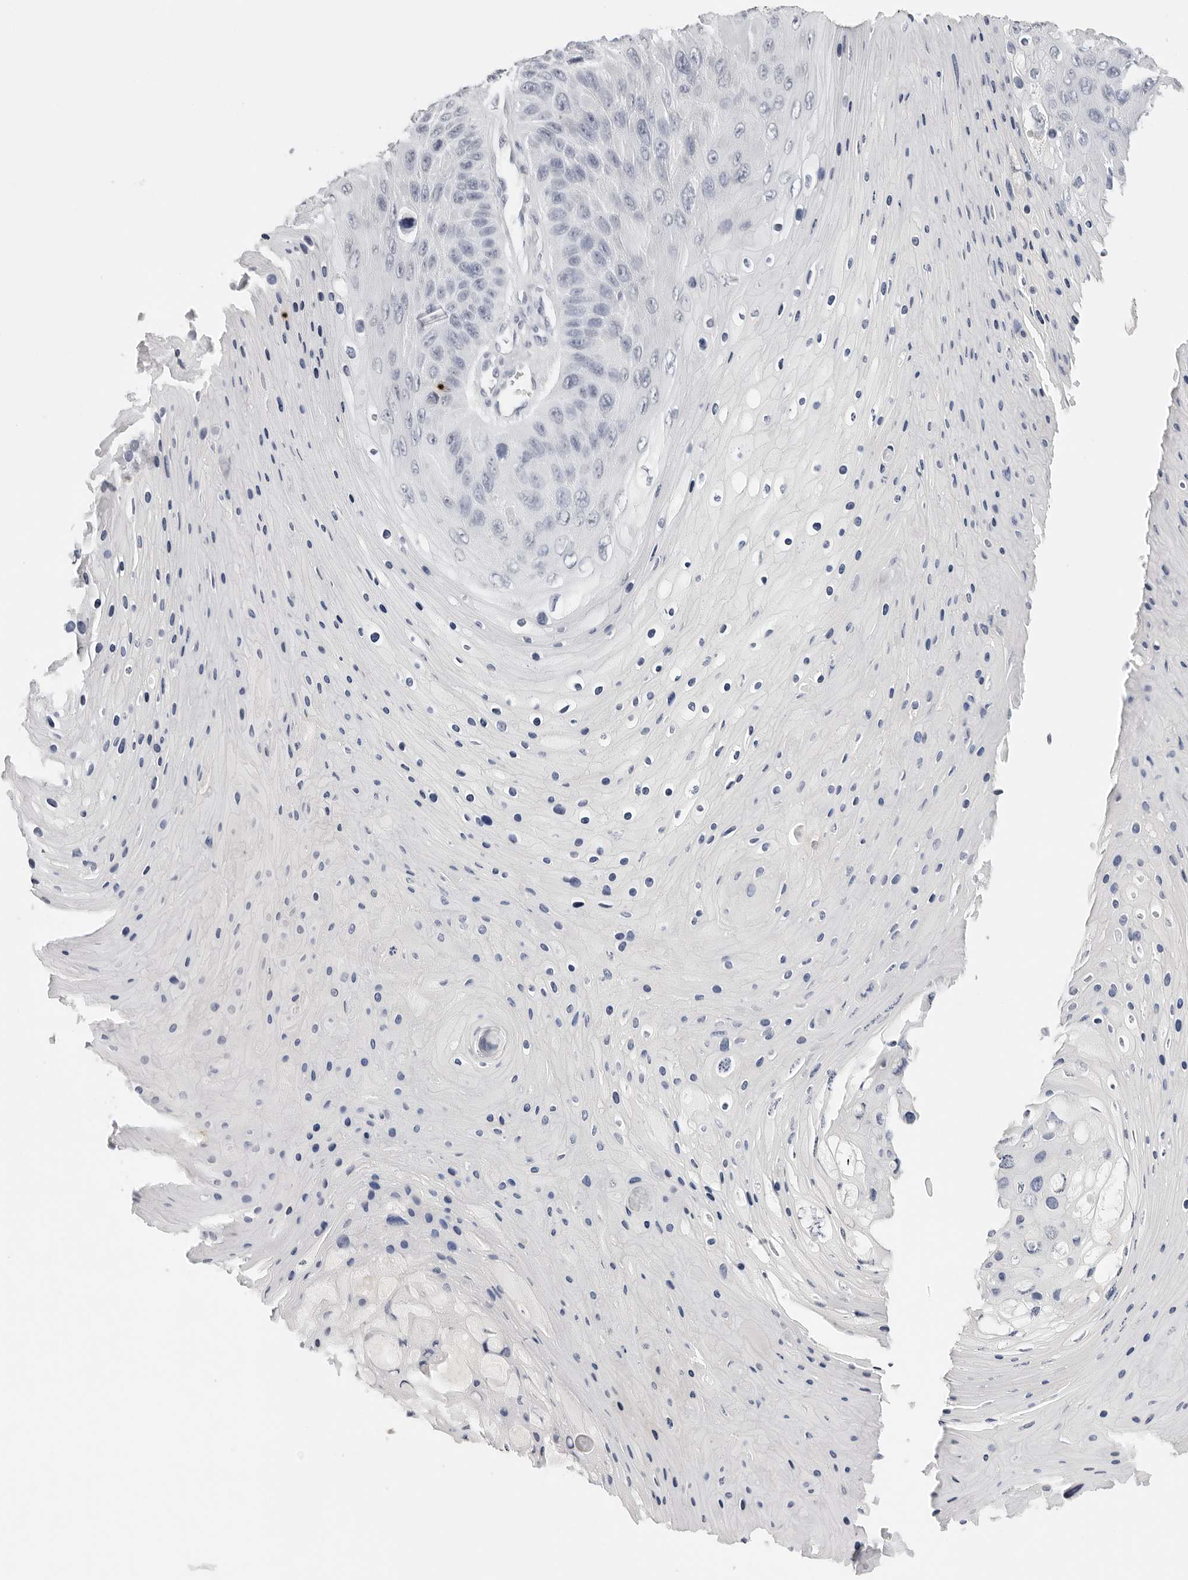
{"staining": {"intensity": "negative", "quantity": "none", "location": "none"}, "tissue": "skin cancer", "cell_type": "Tumor cells", "image_type": "cancer", "snomed": [{"axis": "morphology", "description": "Squamous cell carcinoma, NOS"}, {"axis": "topography", "description": "Skin"}], "caption": "Immunohistochemical staining of human squamous cell carcinoma (skin) demonstrates no significant staining in tumor cells.", "gene": "CST5", "patient": {"sex": "female", "age": 88}}